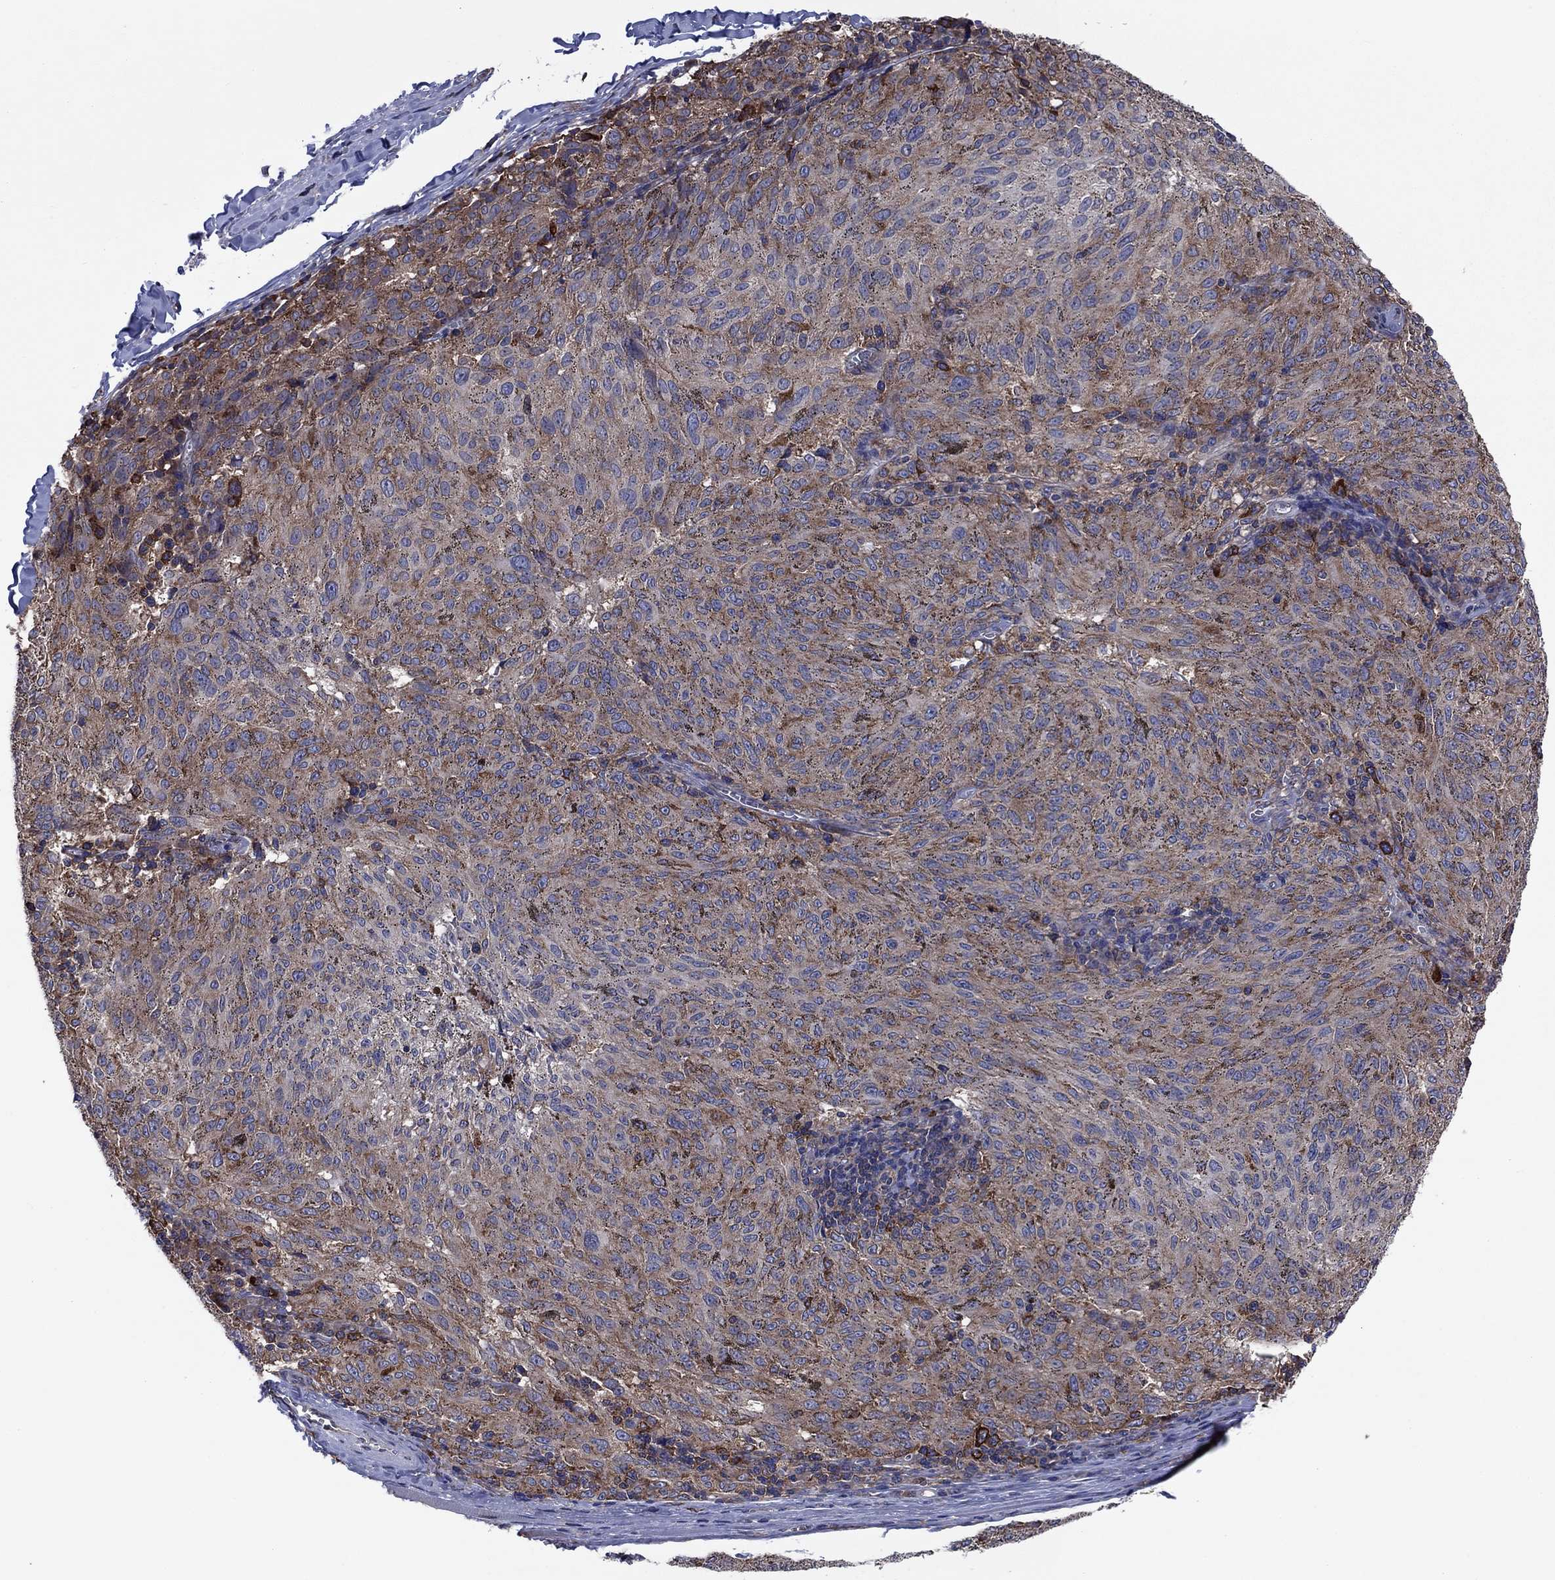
{"staining": {"intensity": "moderate", "quantity": ">75%", "location": "cytoplasmic/membranous"}, "tissue": "melanoma", "cell_type": "Tumor cells", "image_type": "cancer", "snomed": [{"axis": "morphology", "description": "Malignant melanoma, NOS"}, {"axis": "topography", "description": "Skin"}], "caption": "A brown stain highlights moderate cytoplasmic/membranous staining of a protein in human malignant melanoma tumor cells.", "gene": "YBX1", "patient": {"sex": "female", "age": 72}}